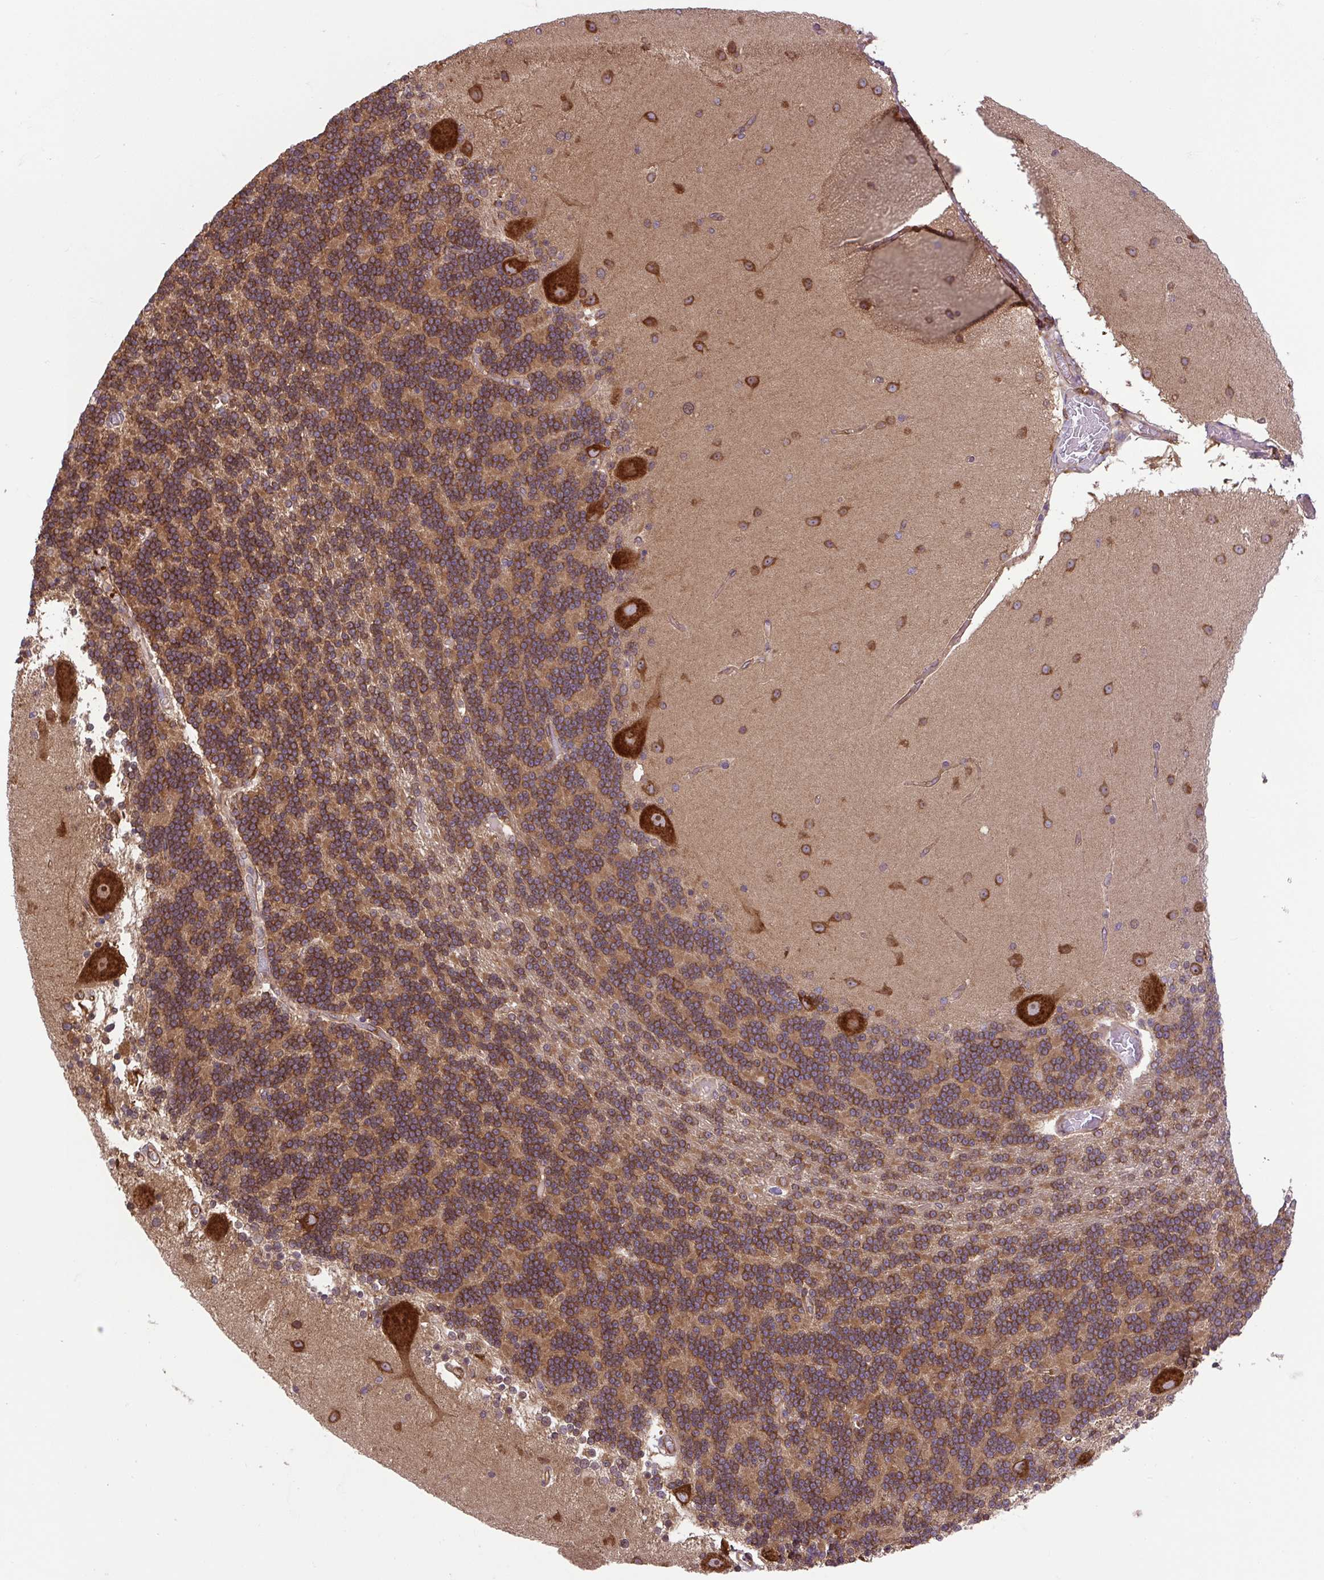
{"staining": {"intensity": "moderate", "quantity": ">75%", "location": "cytoplasmic/membranous"}, "tissue": "cerebellum", "cell_type": "Cells in granular layer", "image_type": "normal", "snomed": [{"axis": "morphology", "description": "Normal tissue, NOS"}, {"axis": "topography", "description": "Cerebellum"}], "caption": "Cerebellum stained with immunohistochemistry (IHC) exhibits moderate cytoplasmic/membranous staining in about >75% of cells in granular layer. (brown staining indicates protein expression, while blue staining denotes nuclei).", "gene": "PLCG1", "patient": {"sex": "female", "age": 54}}